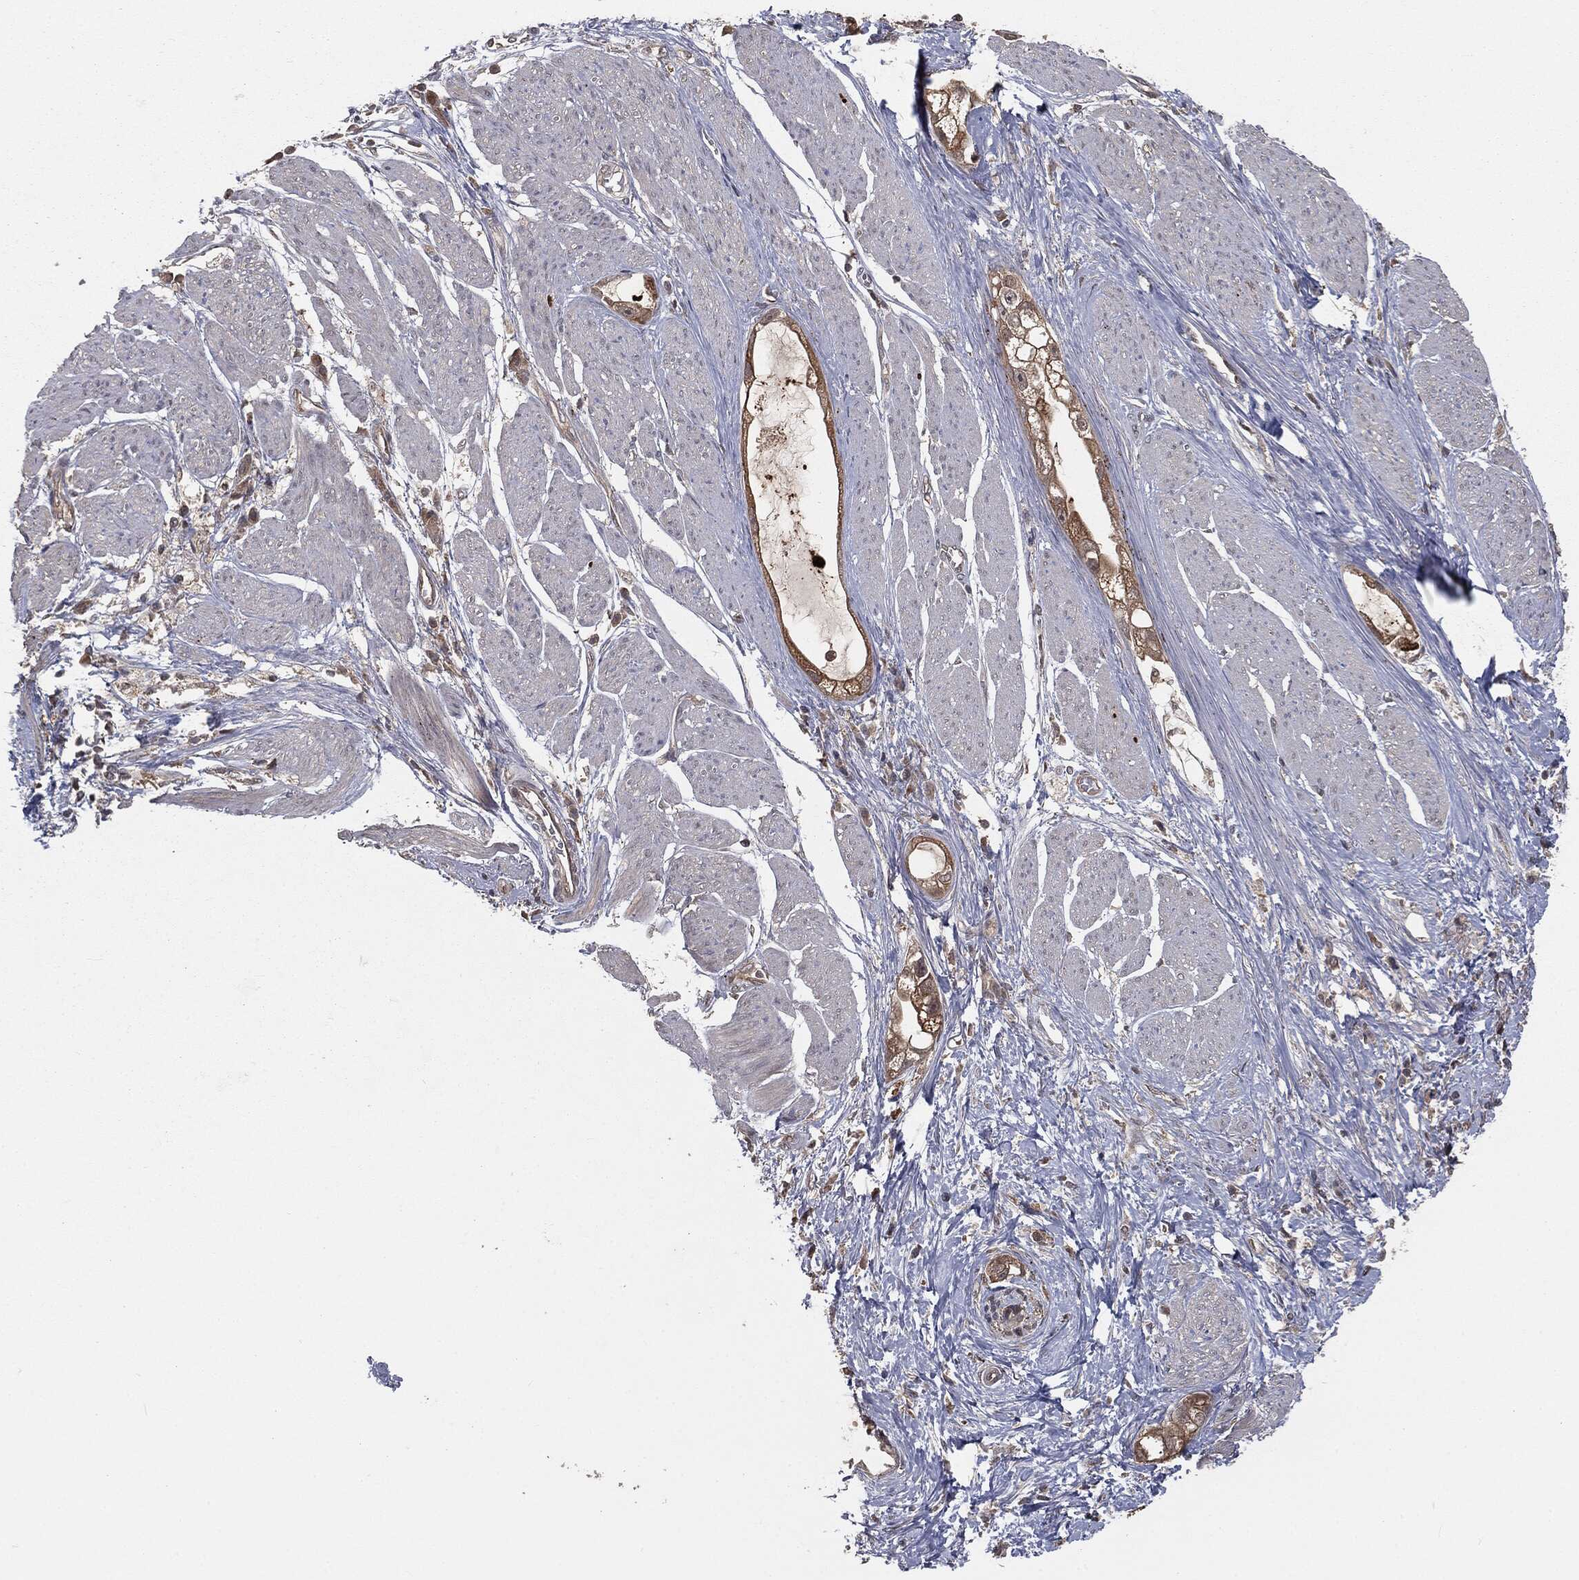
{"staining": {"intensity": "moderate", "quantity": ">75%", "location": "cytoplasmic/membranous,nuclear"}, "tissue": "stomach cancer", "cell_type": "Tumor cells", "image_type": "cancer", "snomed": [{"axis": "morphology", "description": "Adenocarcinoma, NOS"}, {"axis": "topography", "description": "Stomach"}], "caption": "High-magnification brightfield microscopy of stomach cancer stained with DAB (3,3'-diaminobenzidine) (brown) and counterstained with hematoxylin (blue). tumor cells exhibit moderate cytoplasmic/membranous and nuclear expression is appreciated in approximately>75% of cells.", "gene": "FBXO7", "patient": {"sex": "male", "age": 55}}